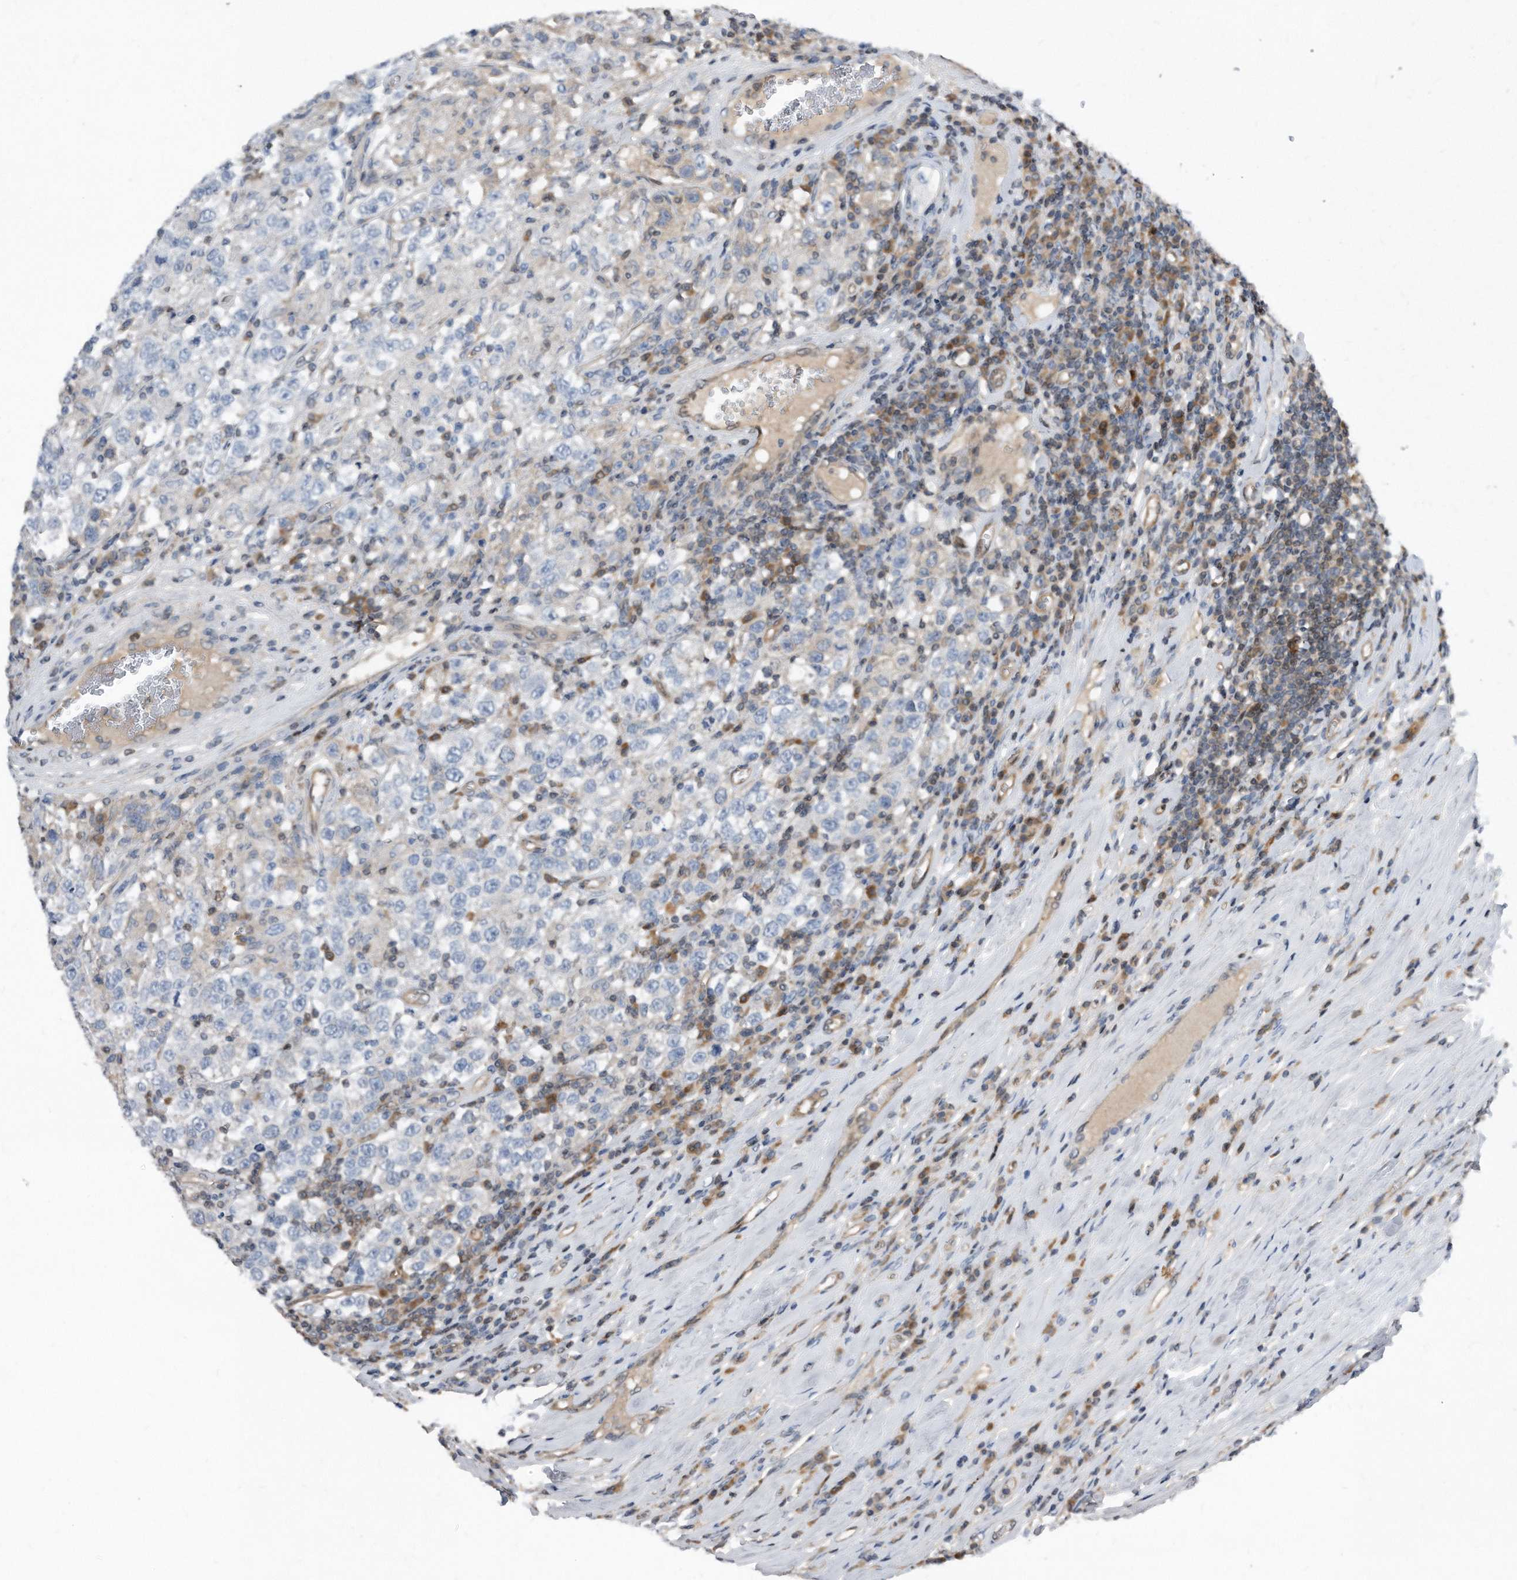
{"staining": {"intensity": "negative", "quantity": "none", "location": "none"}, "tissue": "testis cancer", "cell_type": "Tumor cells", "image_type": "cancer", "snomed": [{"axis": "morphology", "description": "Seminoma, NOS"}, {"axis": "topography", "description": "Testis"}], "caption": "Immunohistochemical staining of human seminoma (testis) displays no significant expression in tumor cells.", "gene": "MAP2K6", "patient": {"sex": "male", "age": 41}}